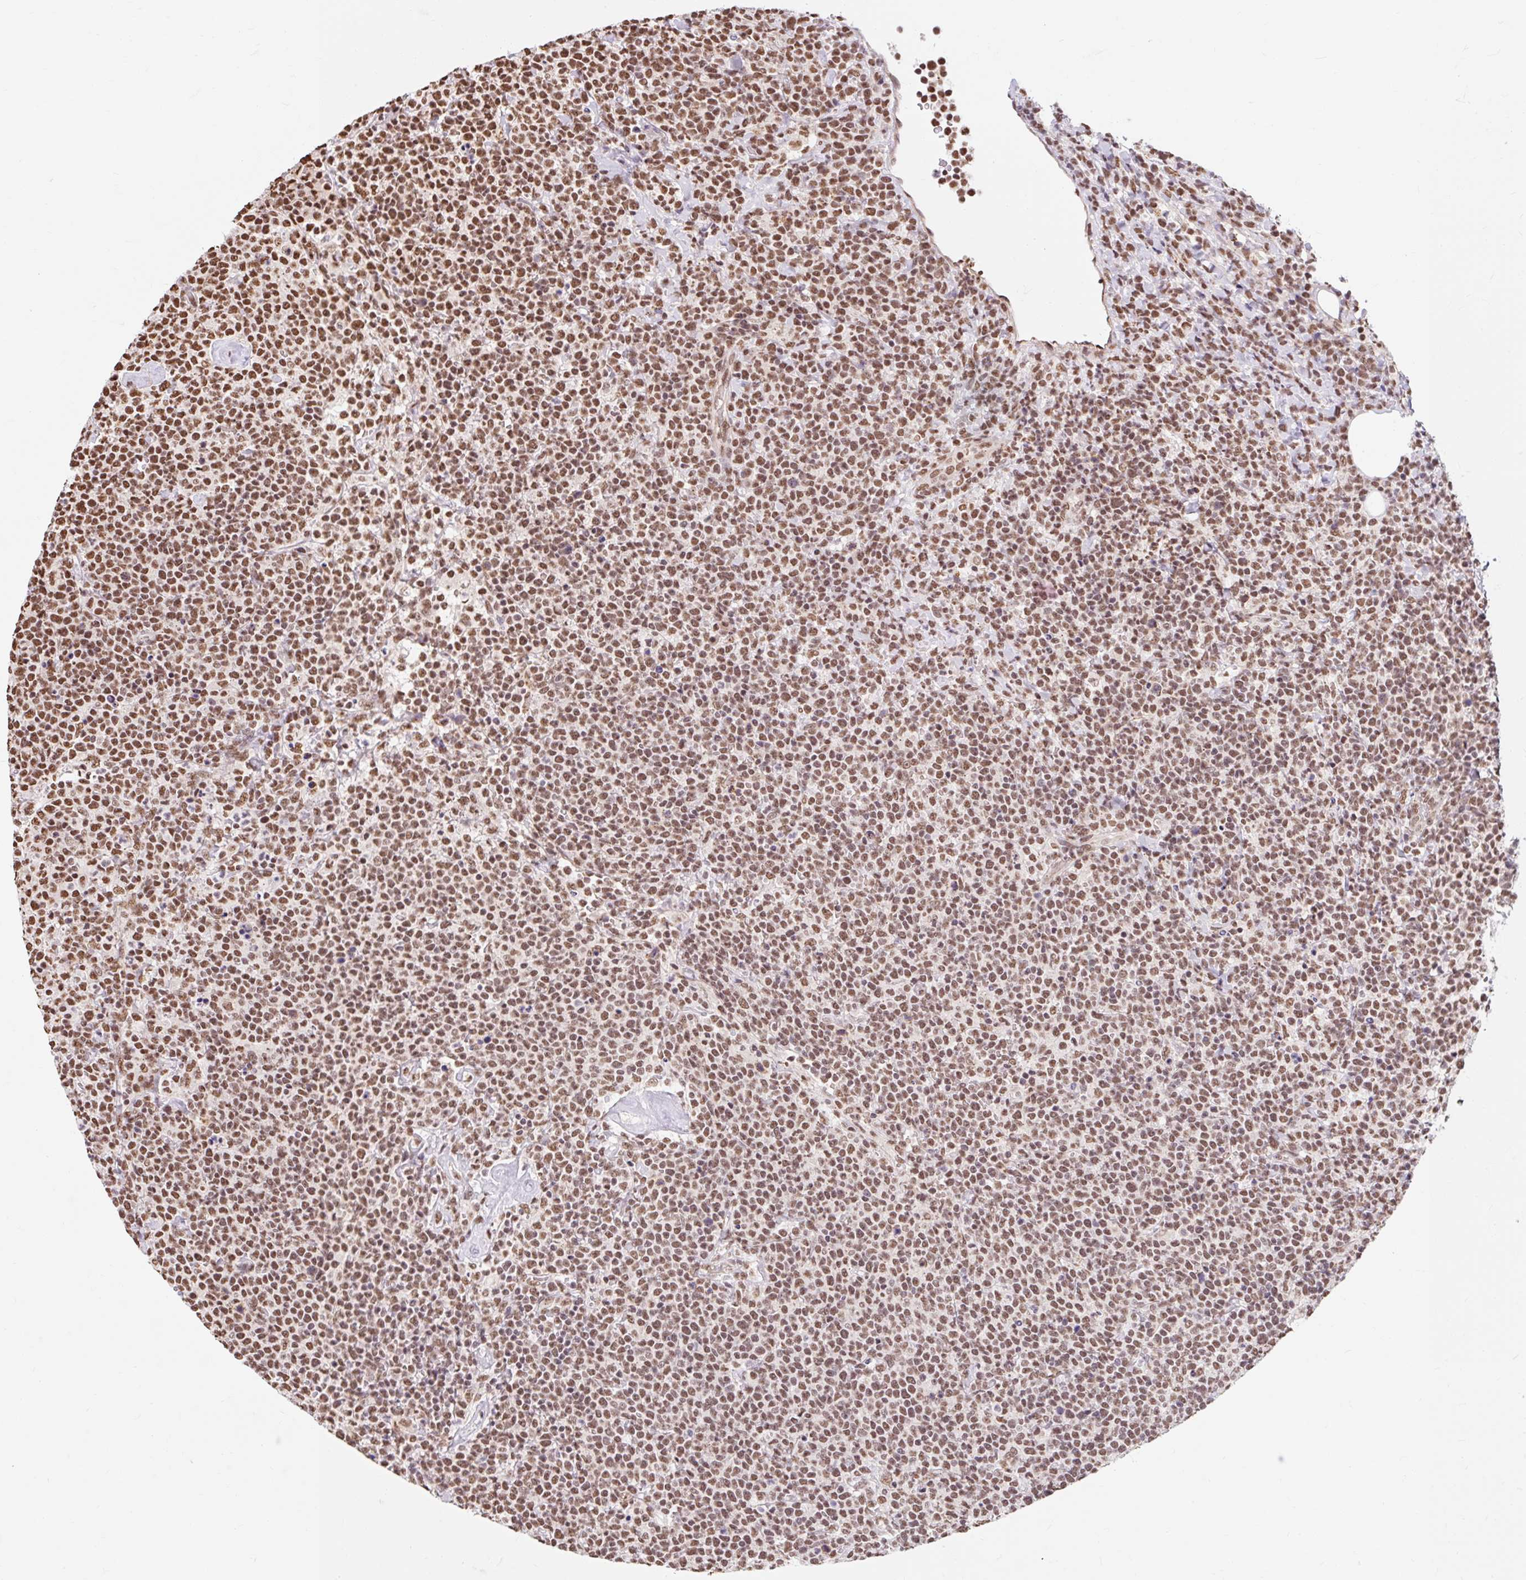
{"staining": {"intensity": "moderate", "quantity": ">75%", "location": "nuclear"}, "tissue": "lymphoma", "cell_type": "Tumor cells", "image_type": "cancer", "snomed": [{"axis": "morphology", "description": "Malignant lymphoma, non-Hodgkin's type, High grade"}, {"axis": "topography", "description": "Lymph node"}], "caption": "Immunohistochemical staining of human high-grade malignant lymphoma, non-Hodgkin's type displays medium levels of moderate nuclear staining in approximately >75% of tumor cells.", "gene": "BICRA", "patient": {"sex": "male", "age": 61}}